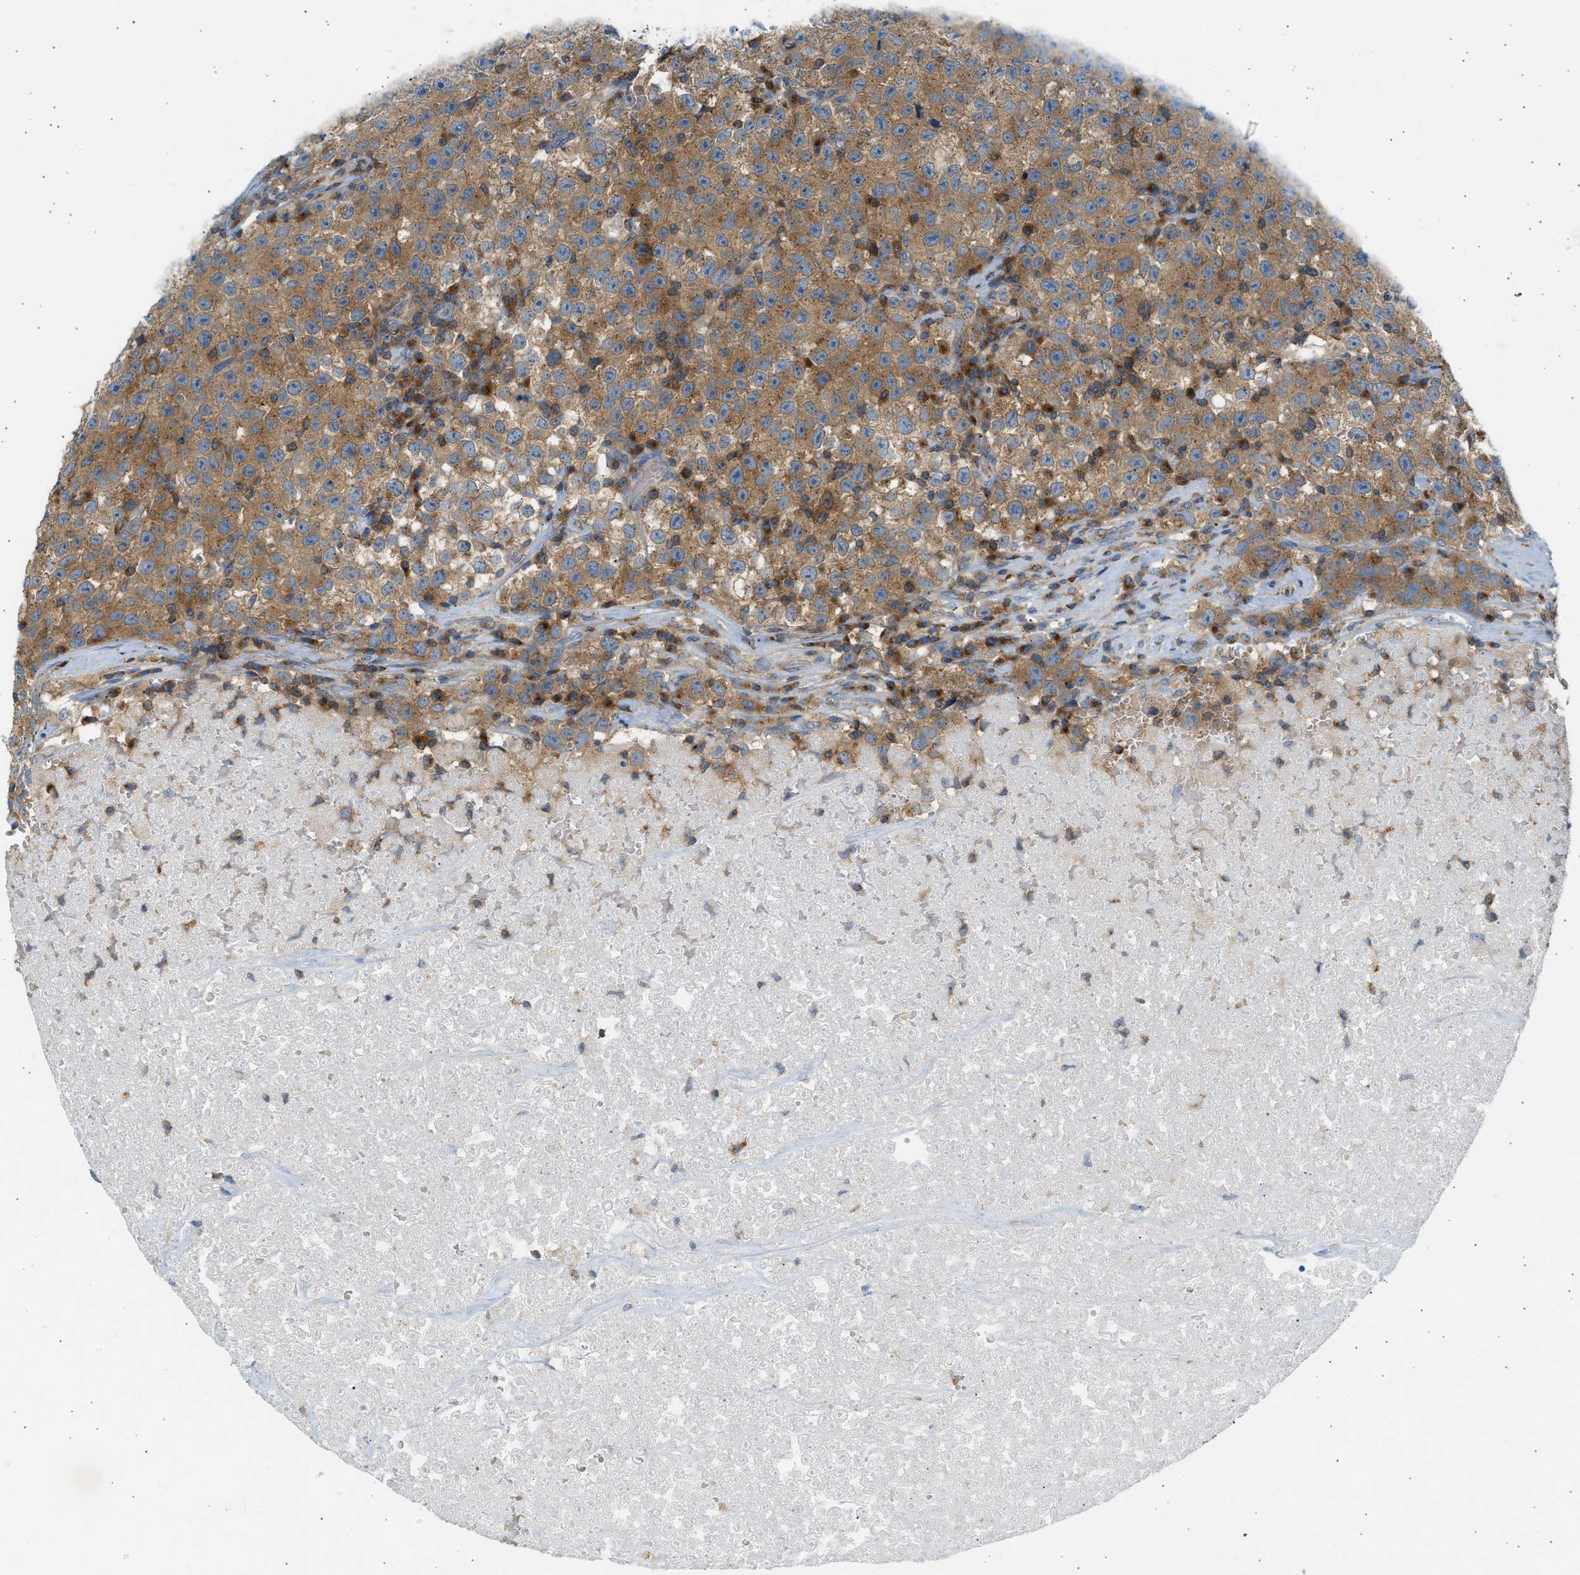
{"staining": {"intensity": "moderate", "quantity": ">75%", "location": "cytoplasmic/membranous"}, "tissue": "testis cancer", "cell_type": "Tumor cells", "image_type": "cancer", "snomed": [{"axis": "morphology", "description": "Seminoma, NOS"}, {"axis": "topography", "description": "Testis"}], "caption": "Brown immunohistochemical staining in human seminoma (testis) shows moderate cytoplasmic/membranous positivity in about >75% of tumor cells.", "gene": "TRIM50", "patient": {"sex": "male", "age": 22}}